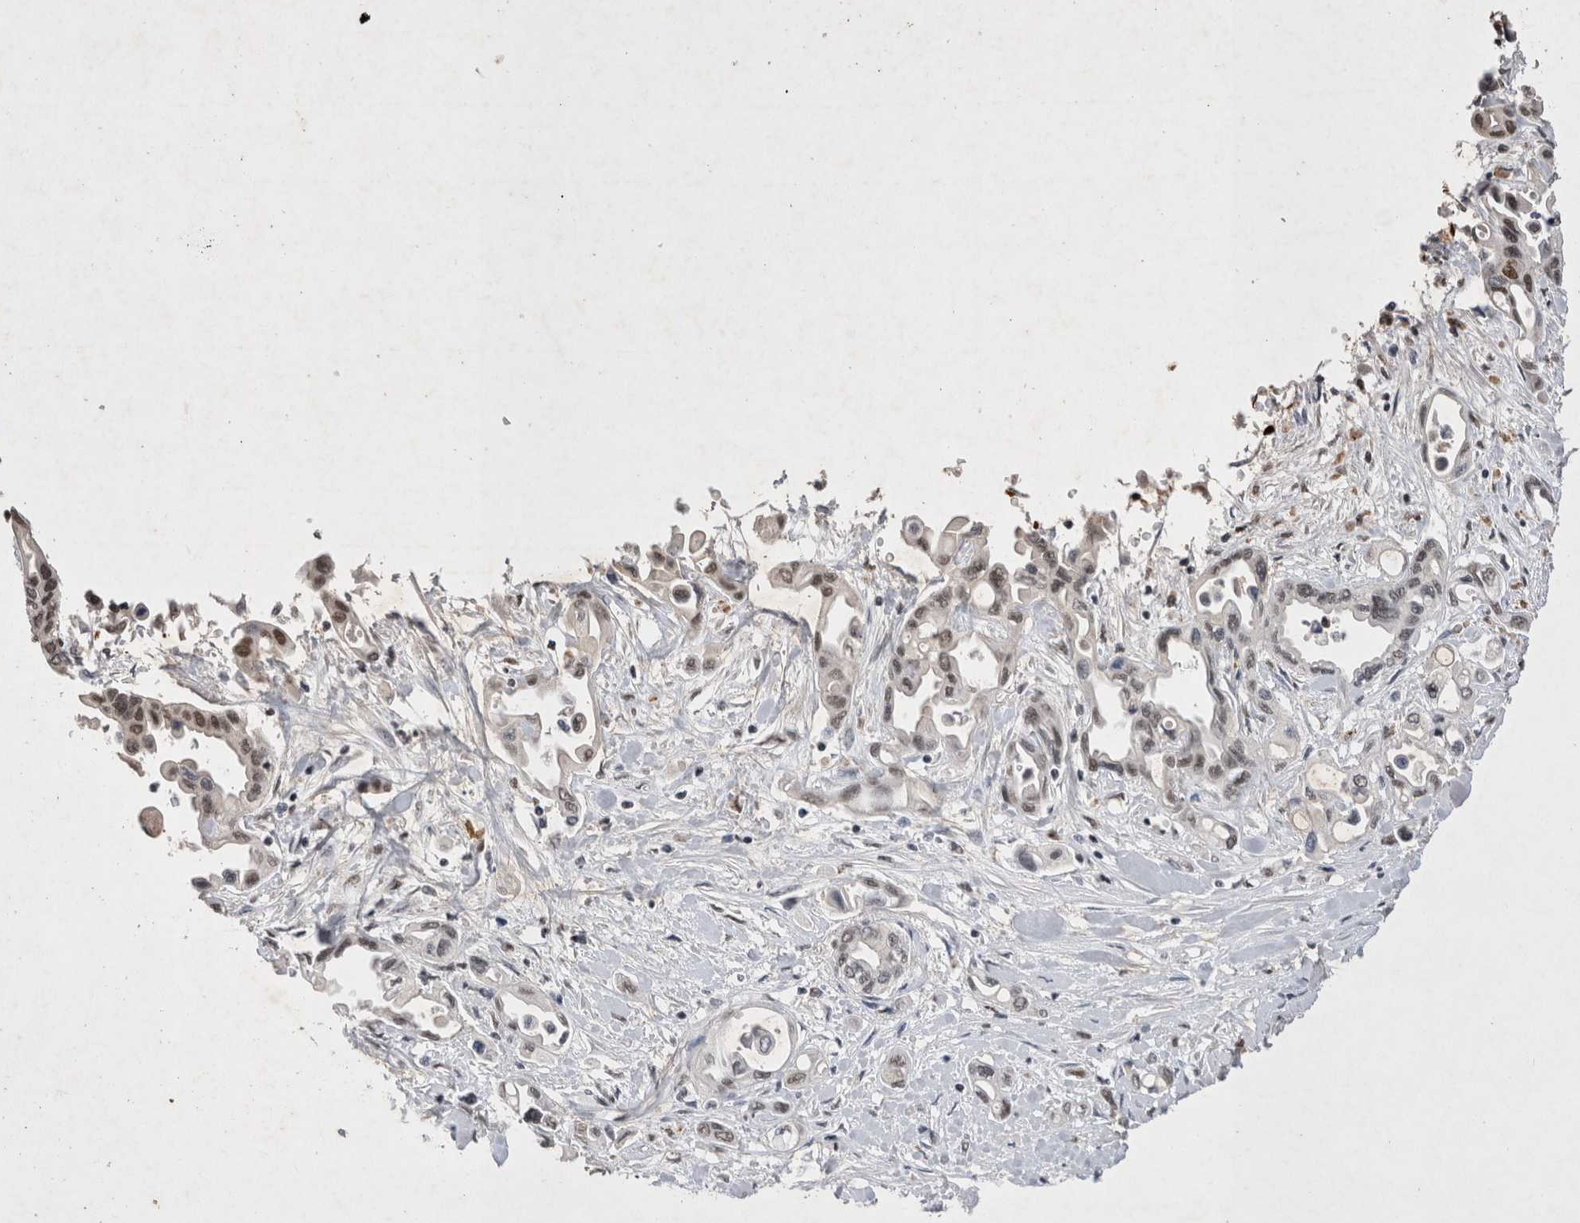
{"staining": {"intensity": "weak", "quantity": ">75%", "location": "nuclear"}, "tissue": "pancreatic cancer", "cell_type": "Tumor cells", "image_type": "cancer", "snomed": [{"axis": "morphology", "description": "Adenocarcinoma, NOS"}, {"axis": "topography", "description": "Pancreas"}], "caption": "IHC photomicrograph of neoplastic tissue: human pancreatic adenocarcinoma stained using IHC demonstrates low levels of weak protein expression localized specifically in the nuclear of tumor cells, appearing as a nuclear brown color.", "gene": "RBM6", "patient": {"sex": "female", "age": 57}}